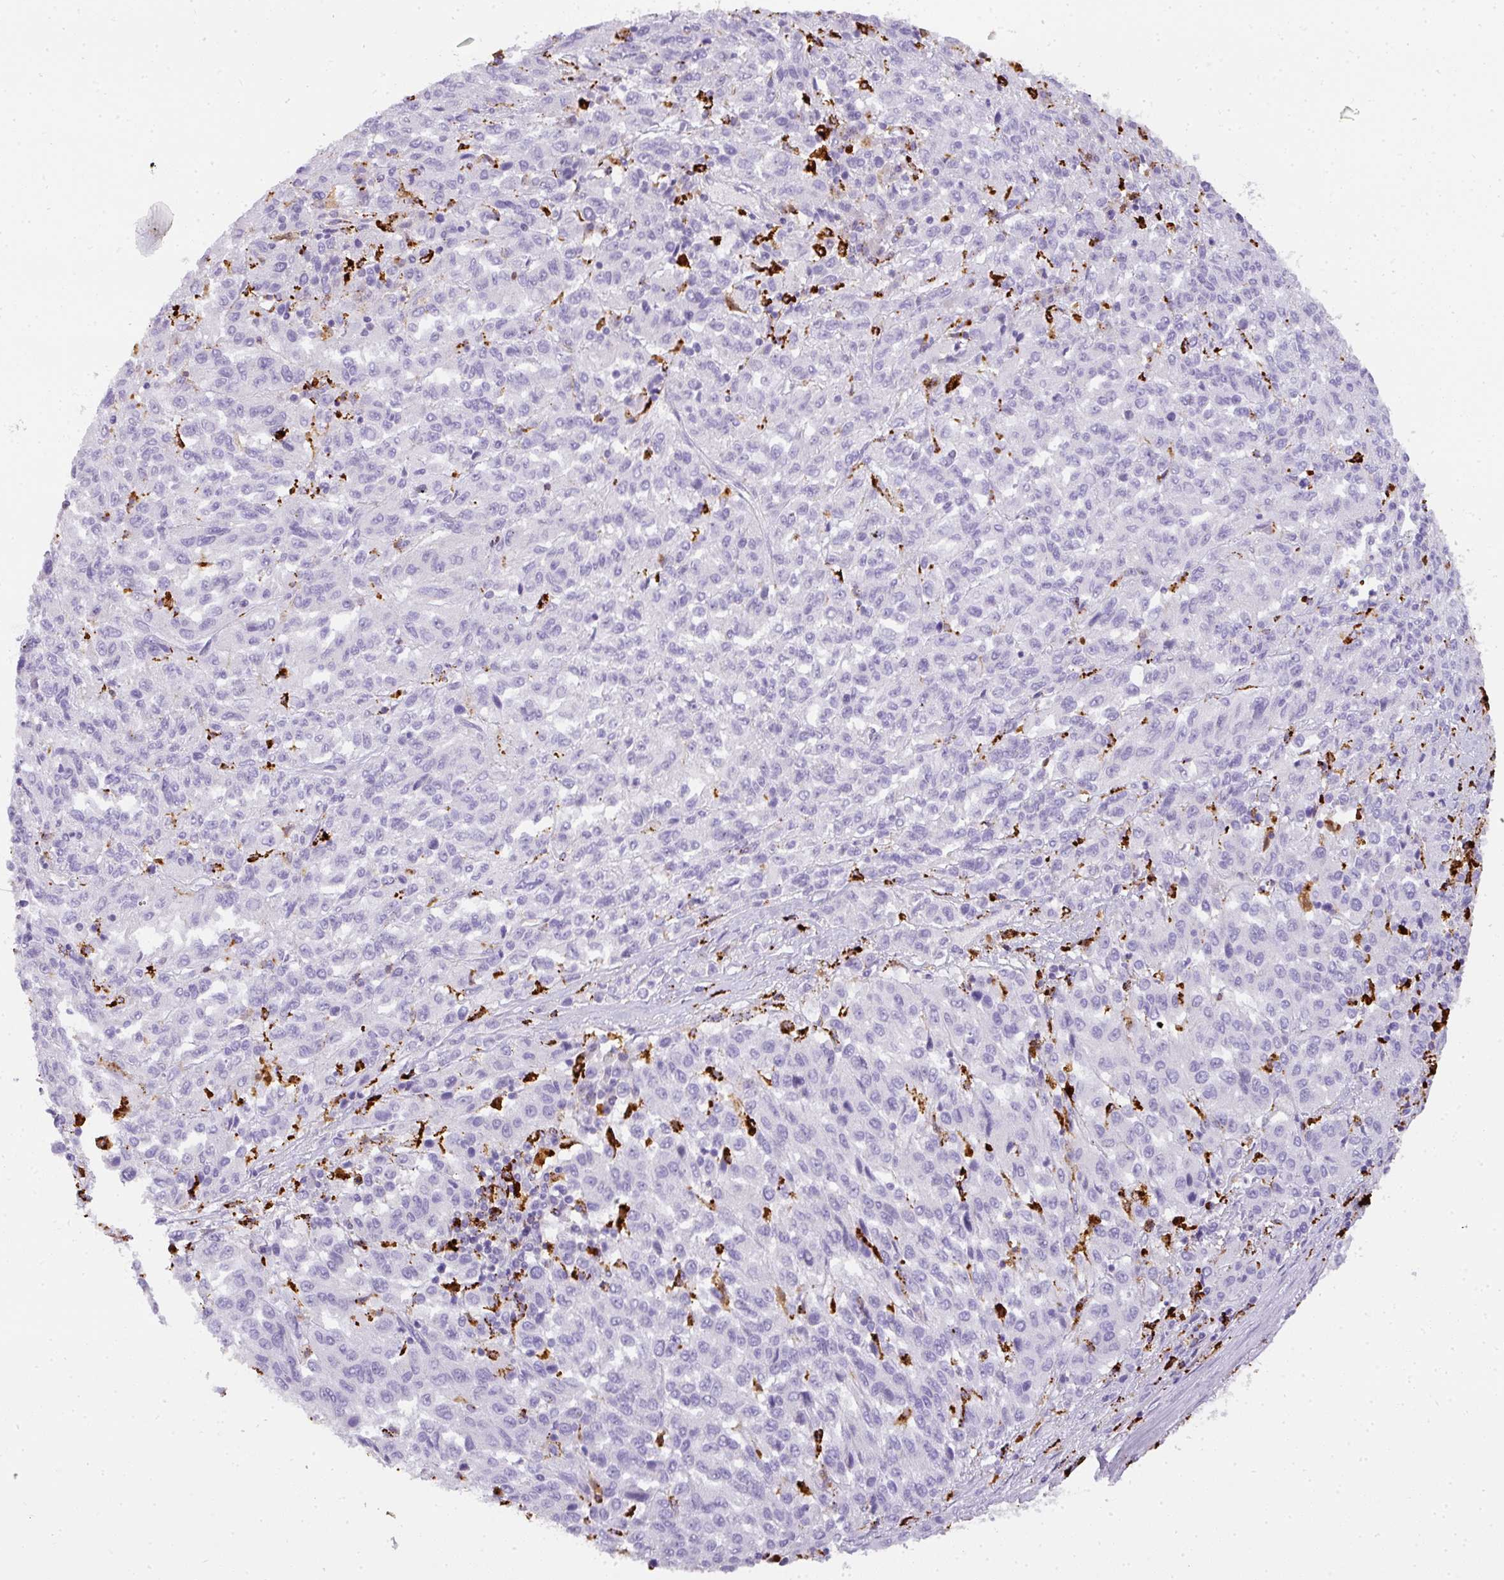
{"staining": {"intensity": "negative", "quantity": "none", "location": "none"}, "tissue": "melanoma", "cell_type": "Tumor cells", "image_type": "cancer", "snomed": [{"axis": "morphology", "description": "Malignant melanoma, Metastatic site"}, {"axis": "topography", "description": "Lung"}], "caption": "This is an immunohistochemistry (IHC) histopathology image of melanoma. There is no expression in tumor cells.", "gene": "MMACHC", "patient": {"sex": "male", "age": 64}}